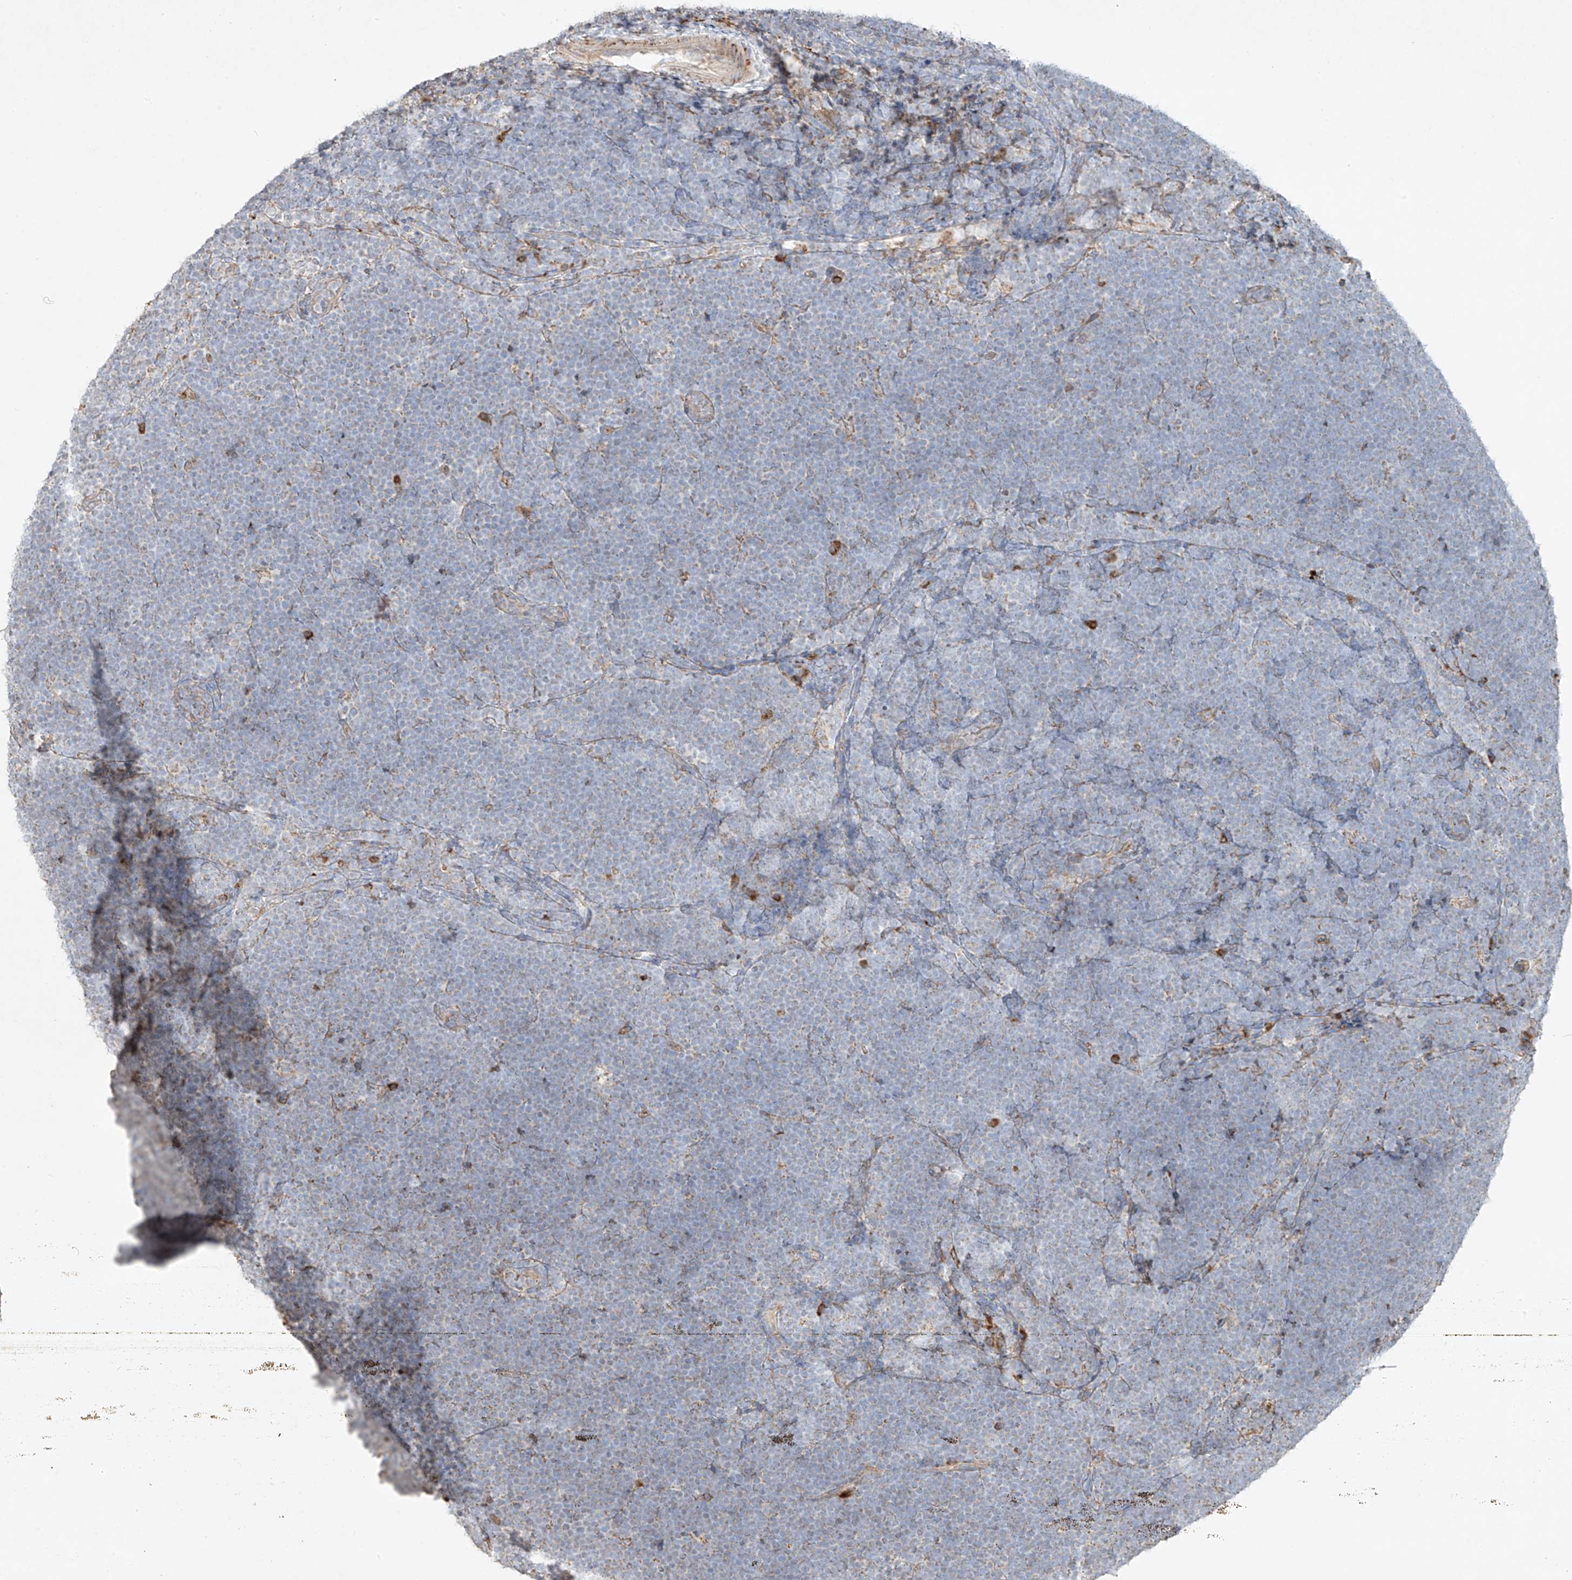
{"staining": {"intensity": "negative", "quantity": "none", "location": "none"}, "tissue": "lymphoma", "cell_type": "Tumor cells", "image_type": "cancer", "snomed": [{"axis": "morphology", "description": "Malignant lymphoma, non-Hodgkin's type, High grade"}, {"axis": "topography", "description": "Lymph node"}], "caption": "Protein analysis of malignant lymphoma, non-Hodgkin's type (high-grade) demonstrates no significant positivity in tumor cells.", "gene": "COLGALT2", "patient": {"sex": "male", "age": 13}}